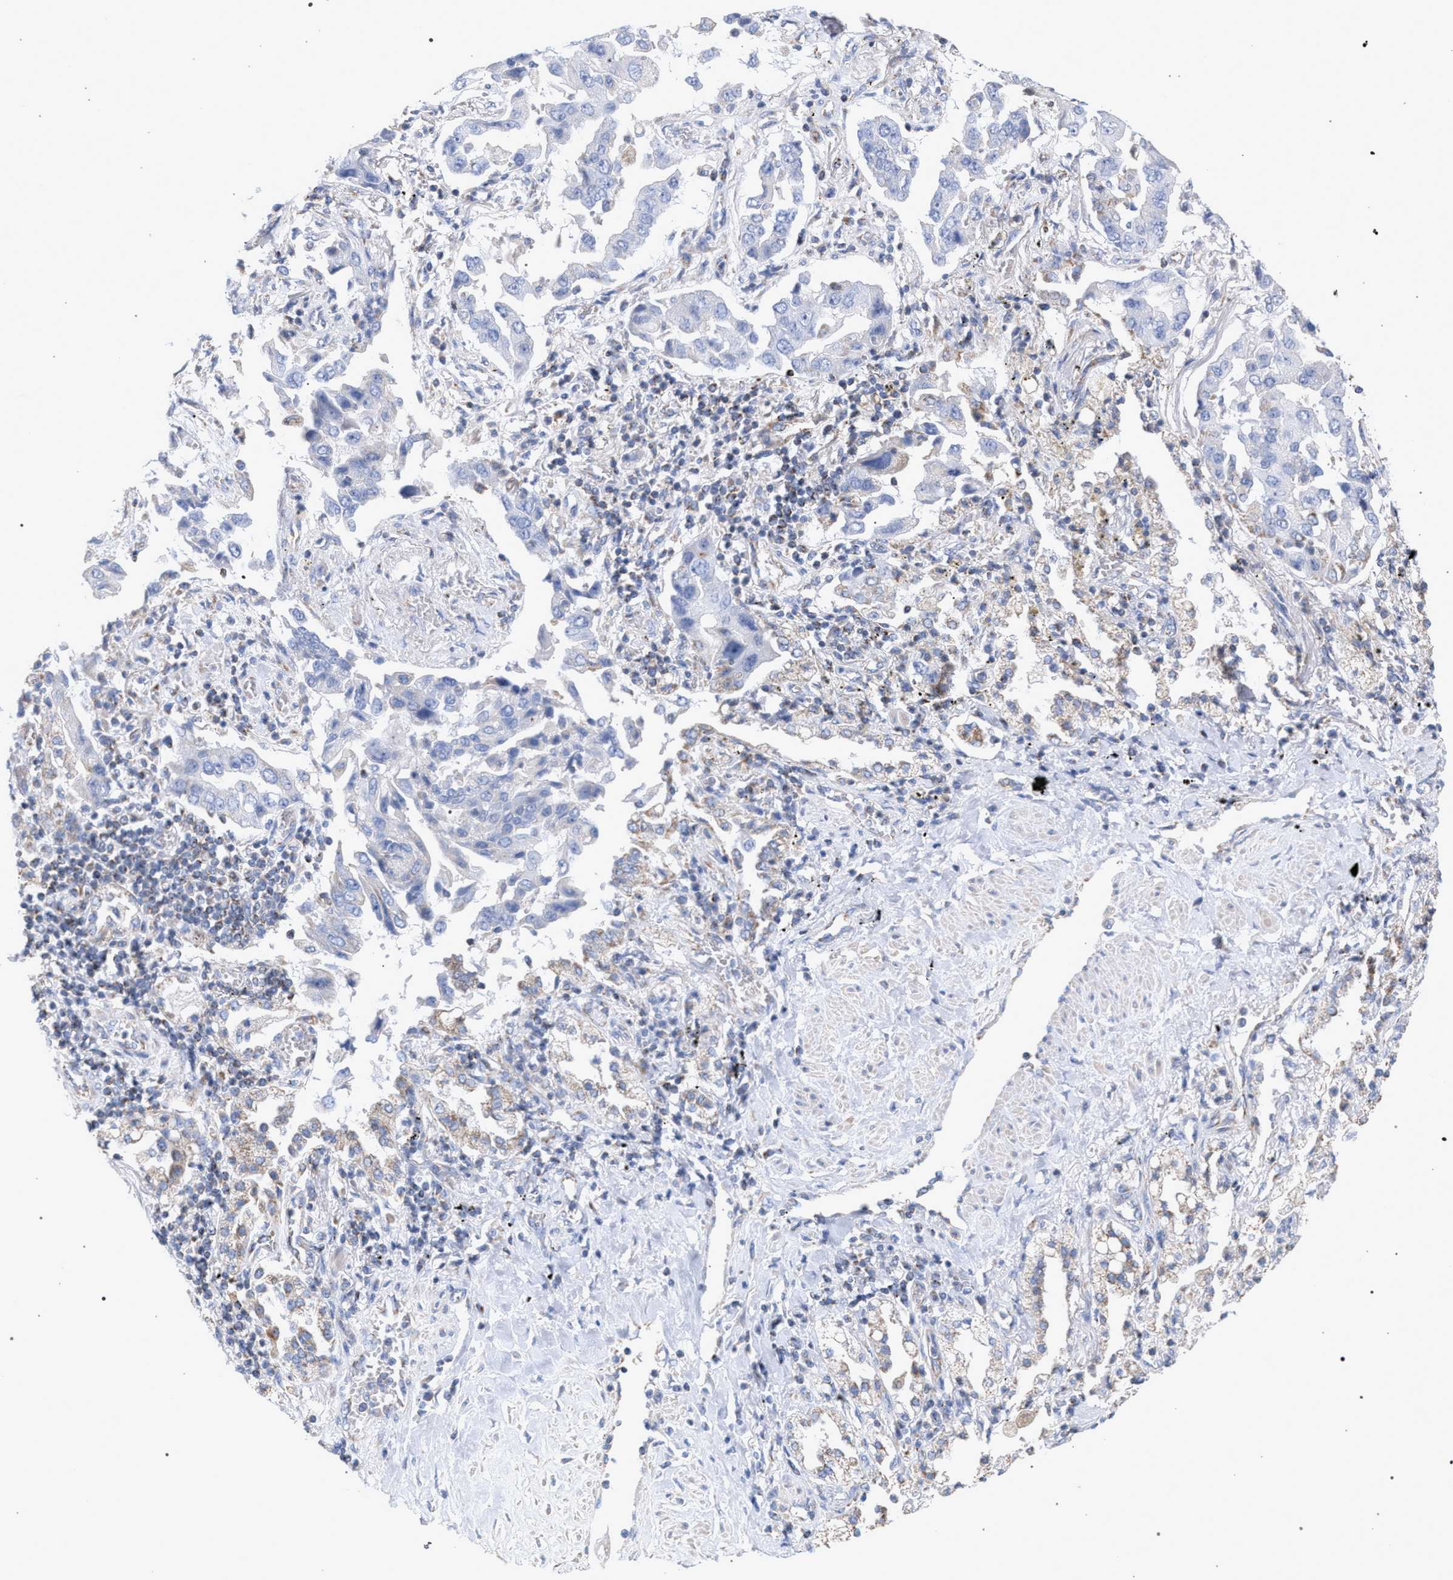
{"staining": {"intensity": "negative", "quantity": "none", "location": "none"}, "tissue": "lung cancer", "cell_type": "Tumor cells", "image_type": "cancer", "snomed": [{"axis": "morphology", "description": "Adenocarcinoma, NOS"}, {"axis": "topography", "description": "Lung"}], "caption": "IHC image of neoplastic tissue: human lung adenocarcinoma stained with DAB (3,3'-diaminobenzidine) shows no significant protein expression in tumor cells.", "gene": "ECI2", "patient": {"sex": "female", "age": 65}}